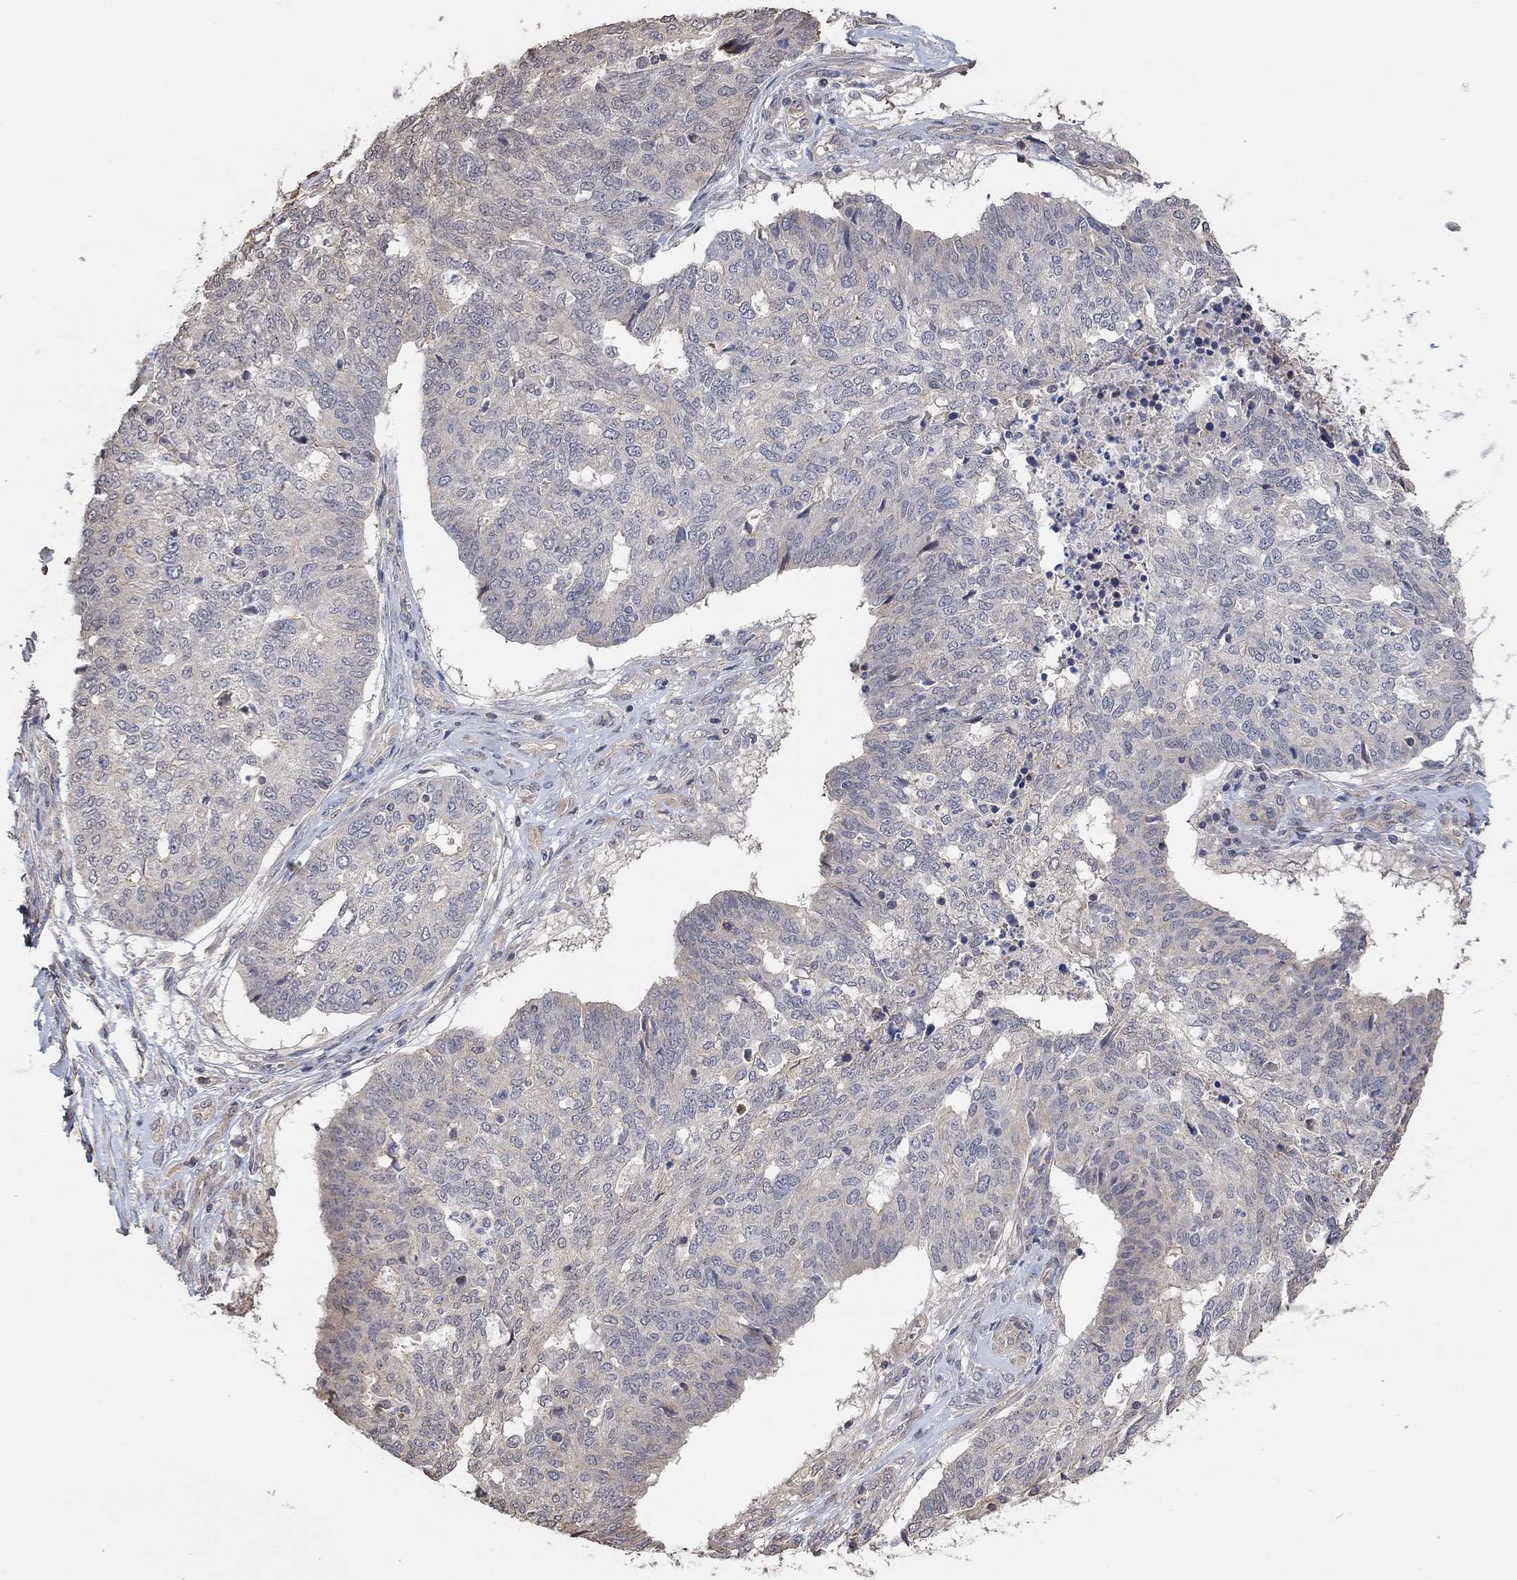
{"staining": {"intensity": "negative", "quantity": "none", "location": "none"}, "tissue": "ovarian cancer", "cell_type": "Tumor cells", "image_type": "cancer", "snomed": [{"axis": "morphology", "description": "Cystadenocarcinoma, serous, NOS"}, {"axis": "topography", "description": "Ovary"}], "caption": "Immunohistochemical staining of human ovarian serous cystadenocarcinoma displays no significant expression in tumor cells. (DAB immunohistochemistry with hematoxylin counter stain).", "gene": "UNC5B", "patient": {"sex": "female", "age": 67}}